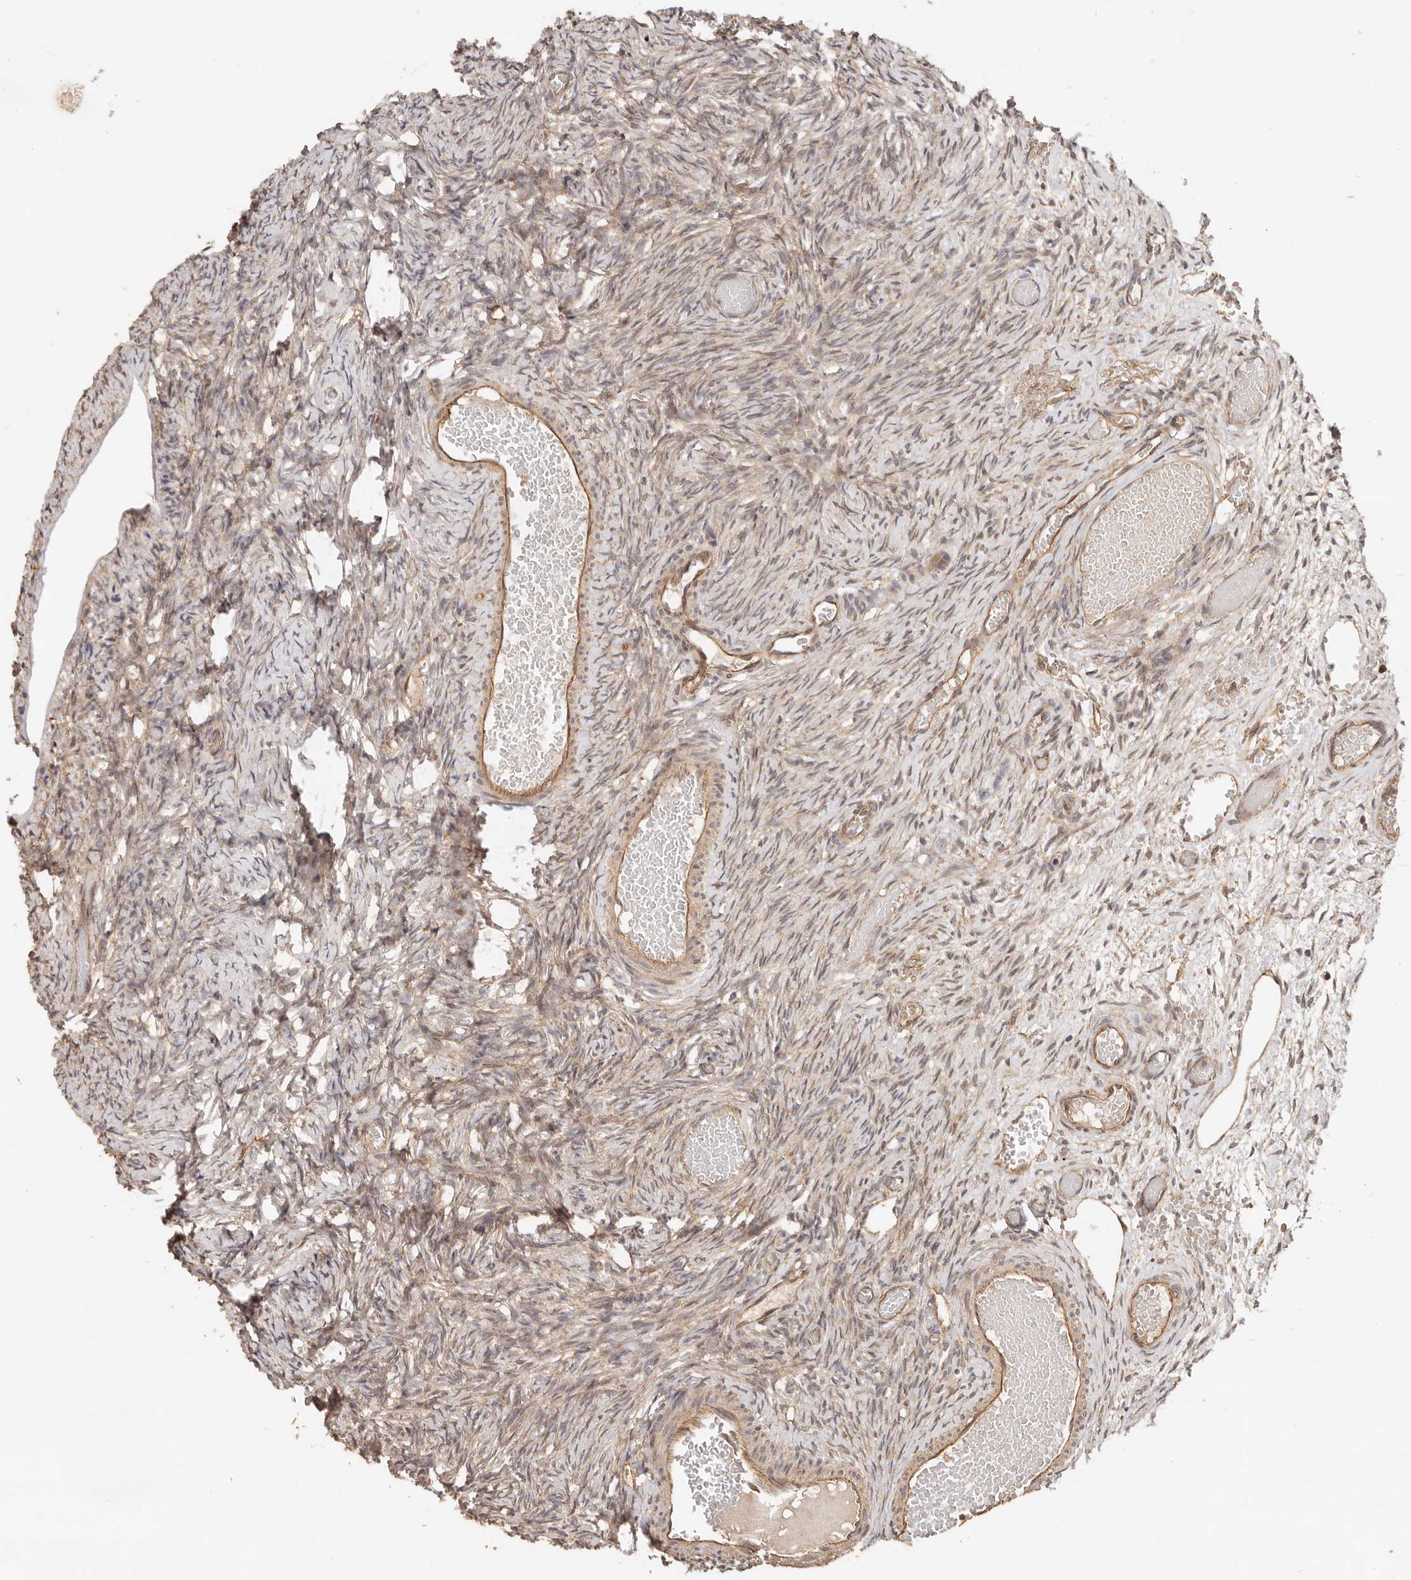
{"staining": {"intensity": "weak", "quantity": "25%-75%", "location": "cytoplasmic/membranous"}, "tissue": "ovary", "cell_type": "Ovarian stroma cells", "image_type": "normal", "snomed": [{"axis": "morphology", "description": "Adenocarcinoma, NOS"}, {"axis": "topography", "description": "Endometrium"}], "caption": "Weak cytoplasmic/membranous protein staining is seen in approximately 25%-75% of ovarian stroma cells in ovary. The protein of interest is stained brown, and the nuclei are stained in blue (DAB IHC with brightfield microscopy, high magnification).", "gene": "AFDN", "patient": {"sex": "female", "age": 32}}